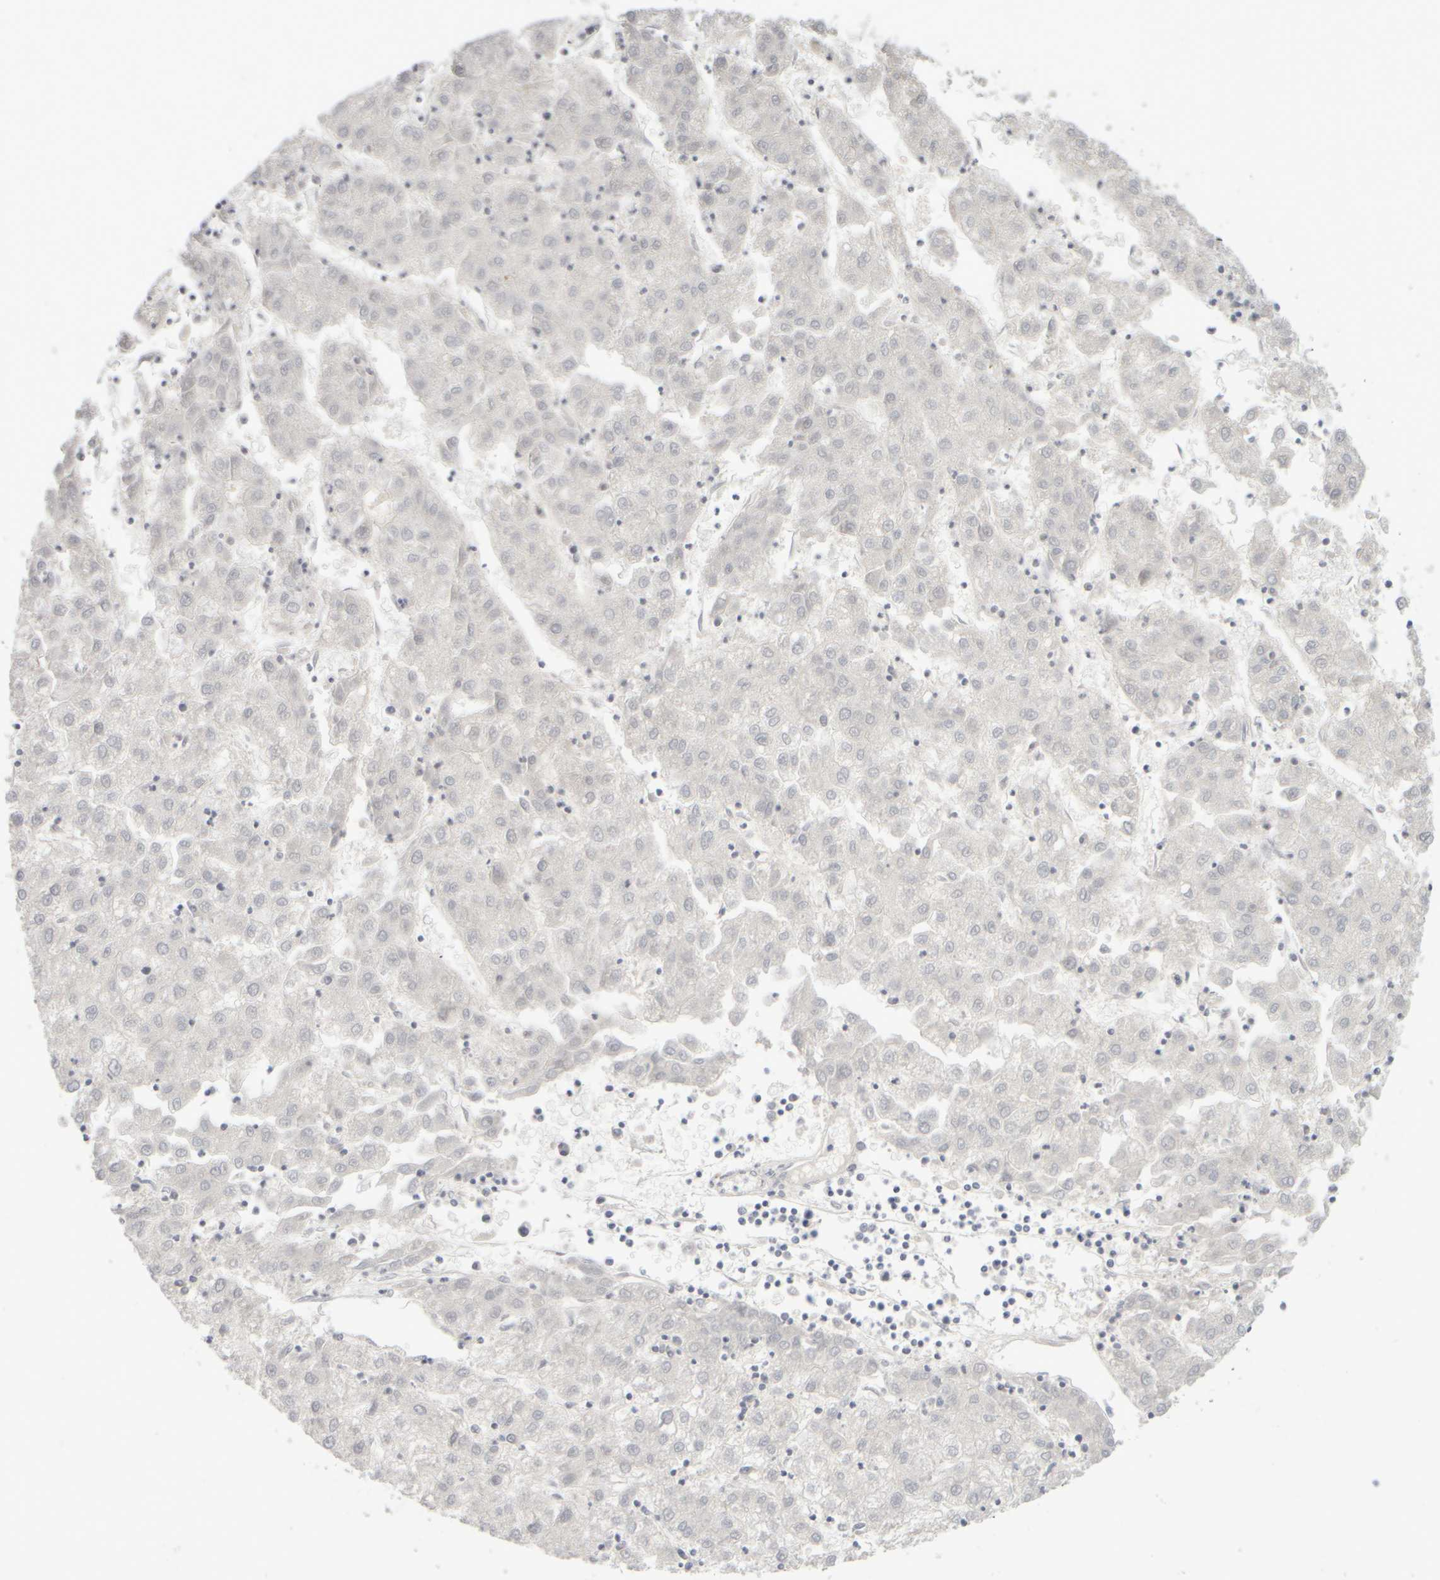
{"staining": {"intensity": "negative", "quantity": "none", "location": "none"}, "tissue": "liver cancer", "cell_type": "Tumor cells", "image_type": "cancer", "snomed": [{"axis": "morphology", "description": "Carcinoma, Hepatocellular, NOS"}, {"axis": "topography", "description": "Liver"}], "caption": "IHC image of neoplastic tissue: human hepatocellular carcinoma (liver) stained with DAB displays no significant protein positivity in tumor cells. Nuclei are stained in blue.", "gene": "ZNF112", "patient": {"sex": "male", "age": 72}}